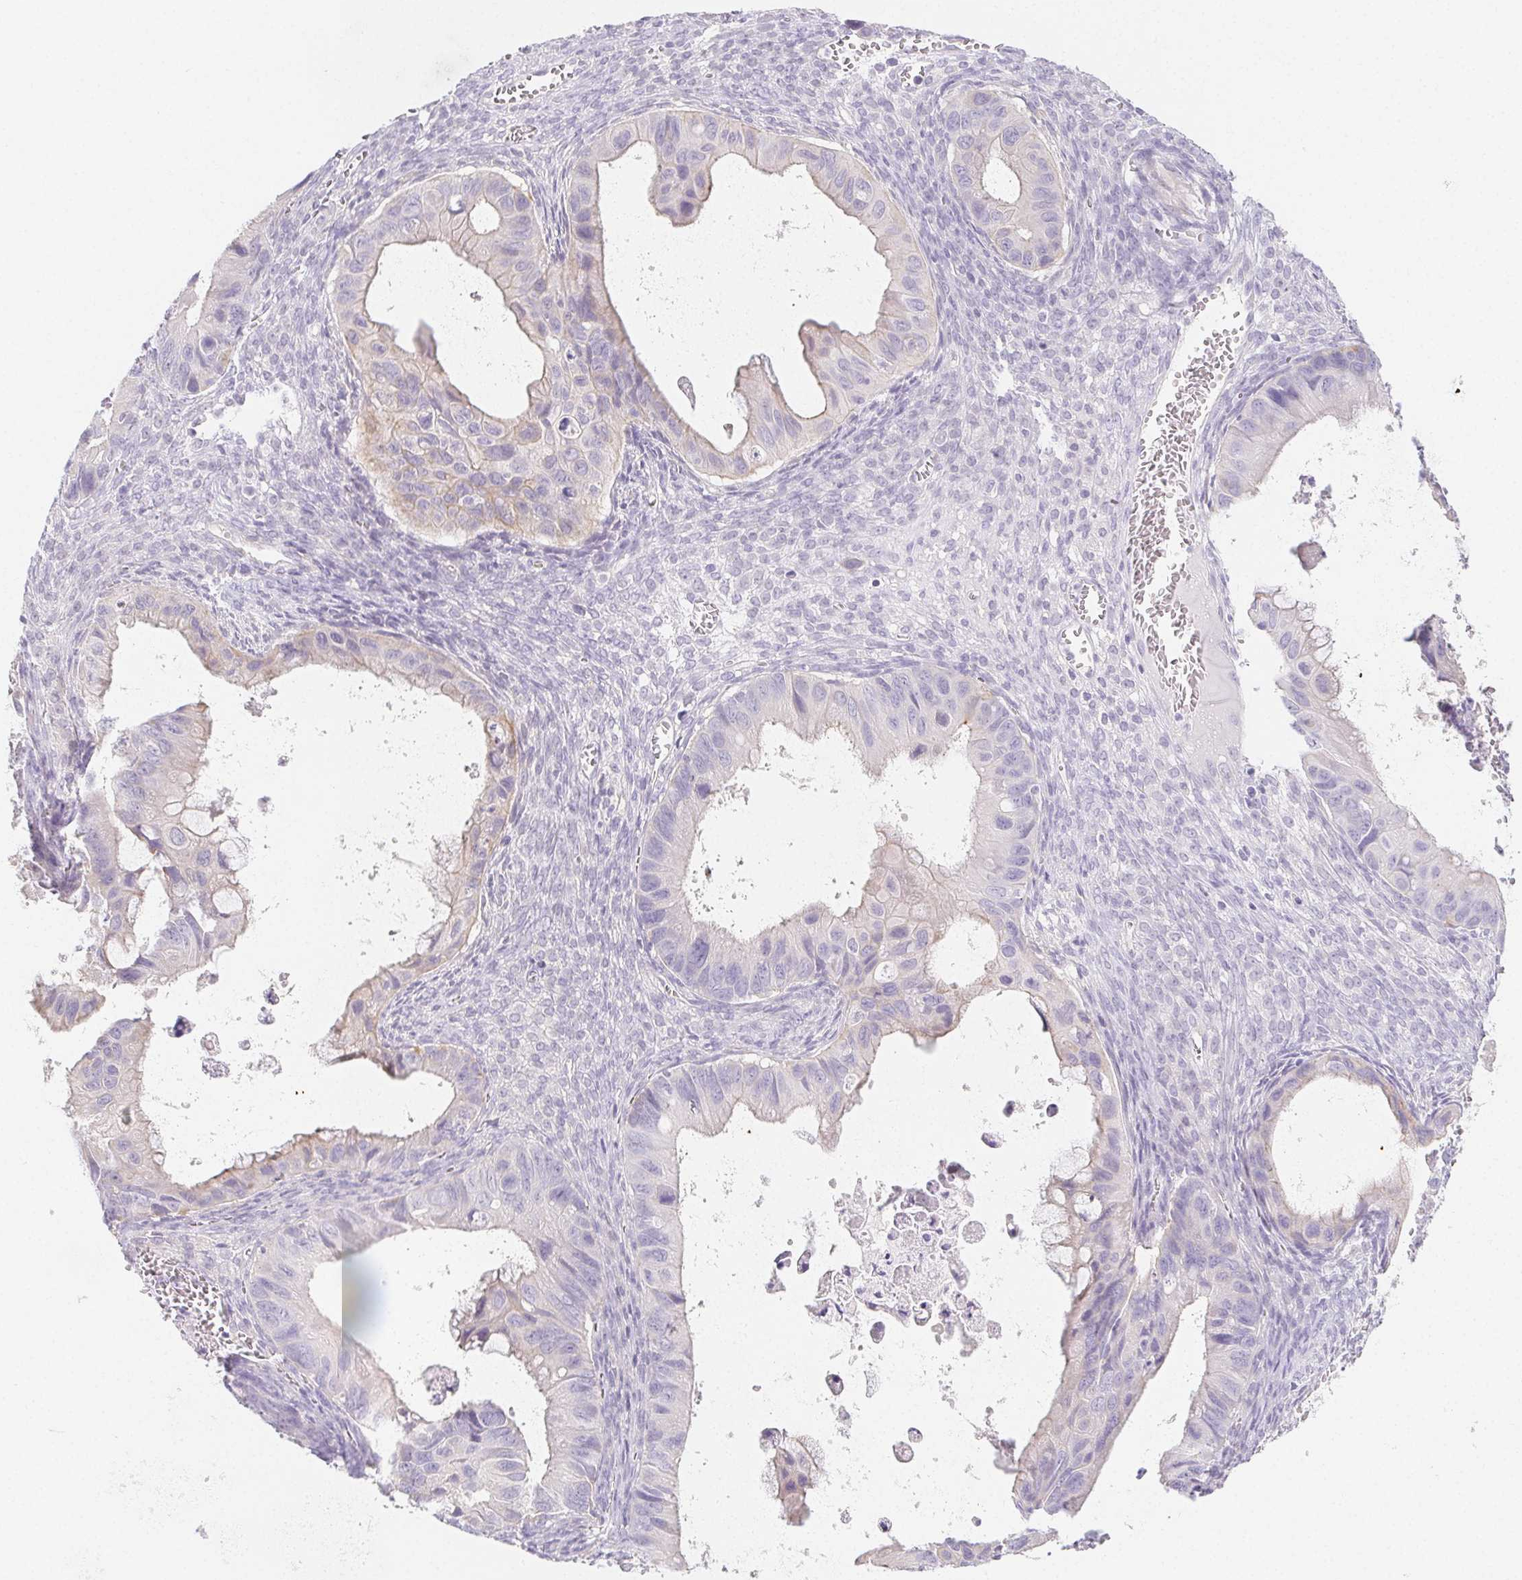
{"staining": {"intensity": "weak", "quantity": "<25%", "location": "cytoplasmic/membranous"}, "tissue": "ovarian cancer", "cell_type": "Tumor cells", "image_type": "cancer", "snomed": [{"axis": "morphology", "description": "Cystadenocarcinoma, mucinous, NOS"}, {"axis": "topography", "description": "Ovary"}], "caption": "Micrograph shows no significant protein staining in tumor cells of ovarian cancer.", "gene": "ZBBX", "patient": {"sex": "female", "age": 64}}